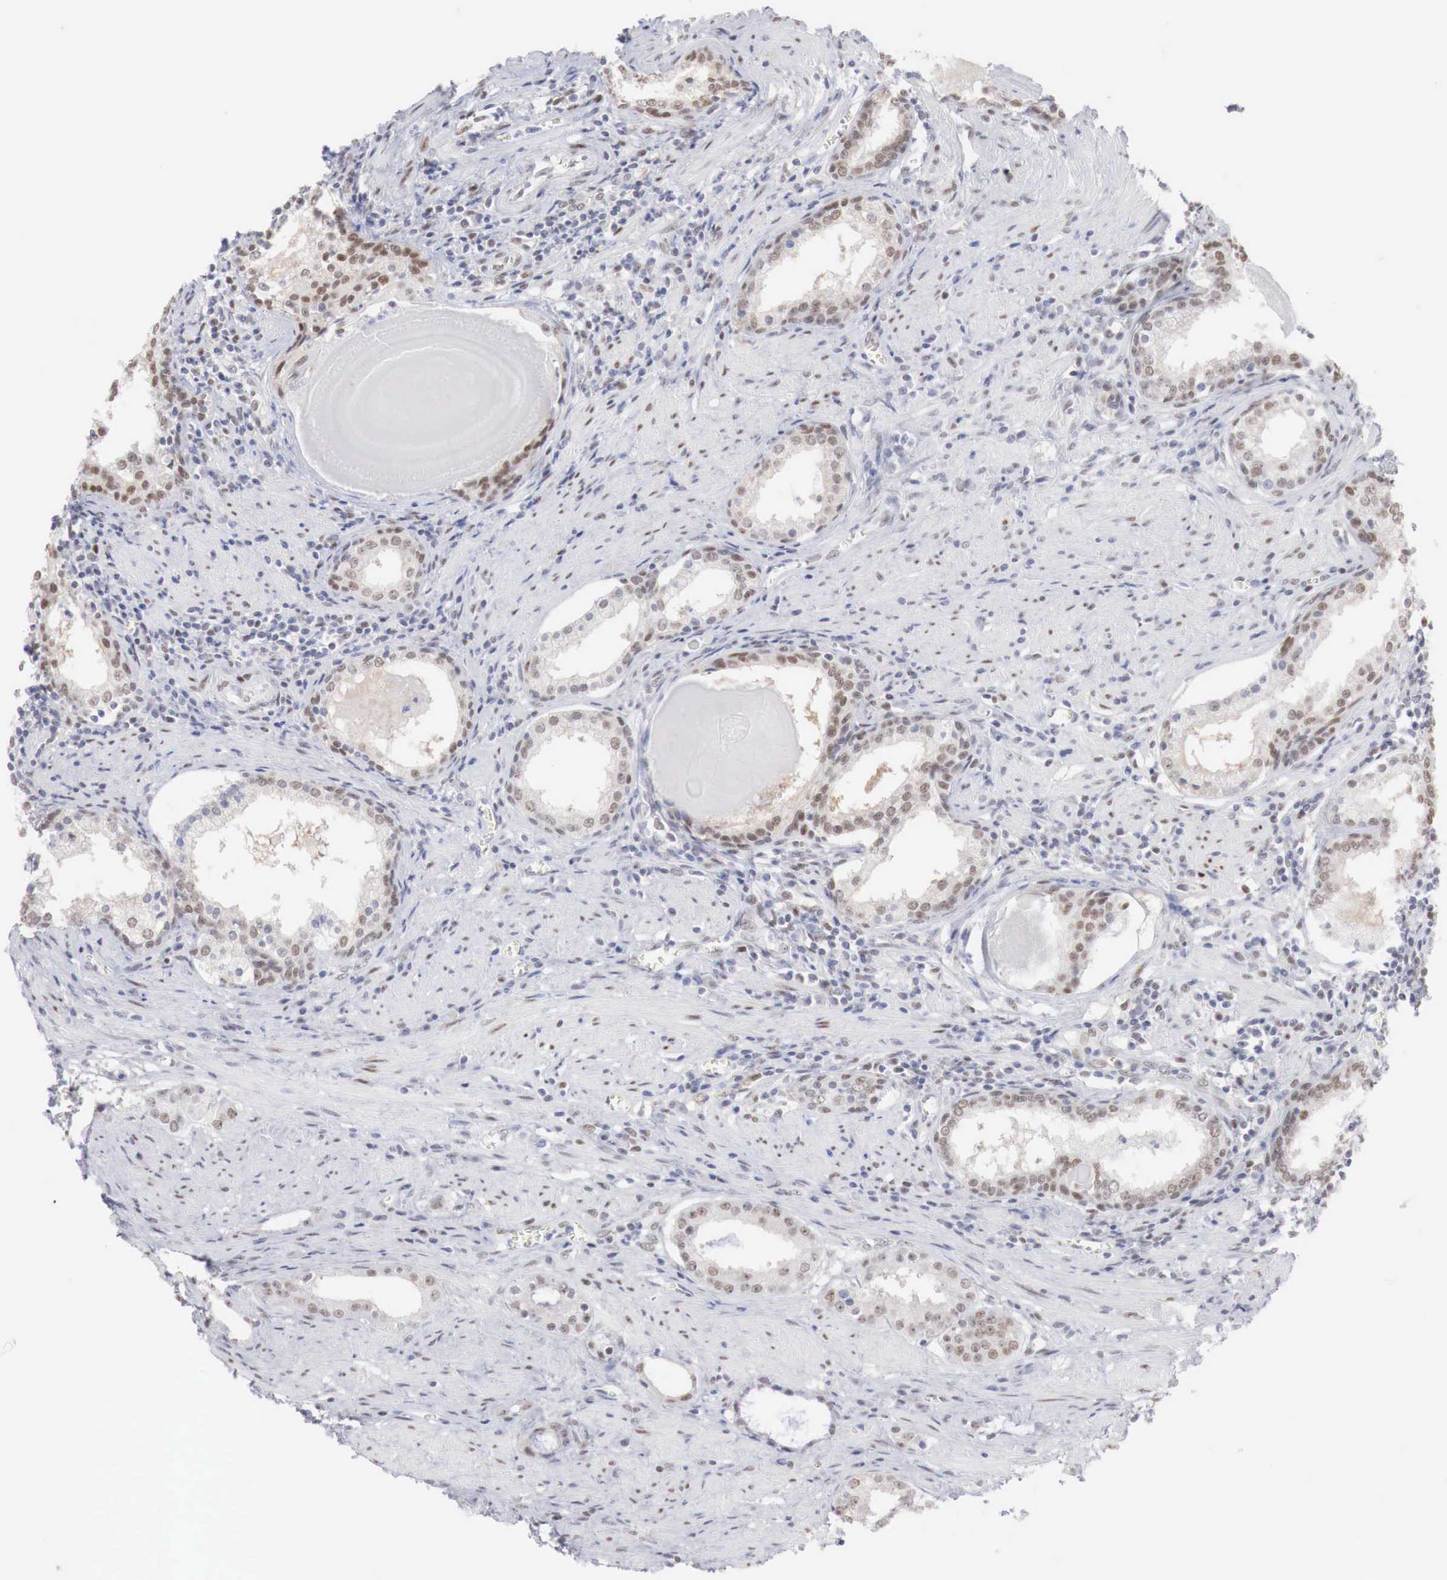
{"staining": {"intensity": "moderate", "quantity": "25%-75%", "location": "nuclear"}, "tissue": "prostate cancer", "cell_type": "Tumor cells", "image_type": "cancer", "snomed": [{"axis": "morphology", "description": "Adenocarcinoma, Medium grade"}, {"axis": "topography", "description": "Prostate"}], "caption": "The image exhibits immunohistochemical staining of prostate cancer (medium-grade adenocarcinoma). There is moderate nuclear positivity is identified in about 25%-75% of tumor cells.", "gene": "FOXP2", "patient": {"sex": "male", "age": 73}}